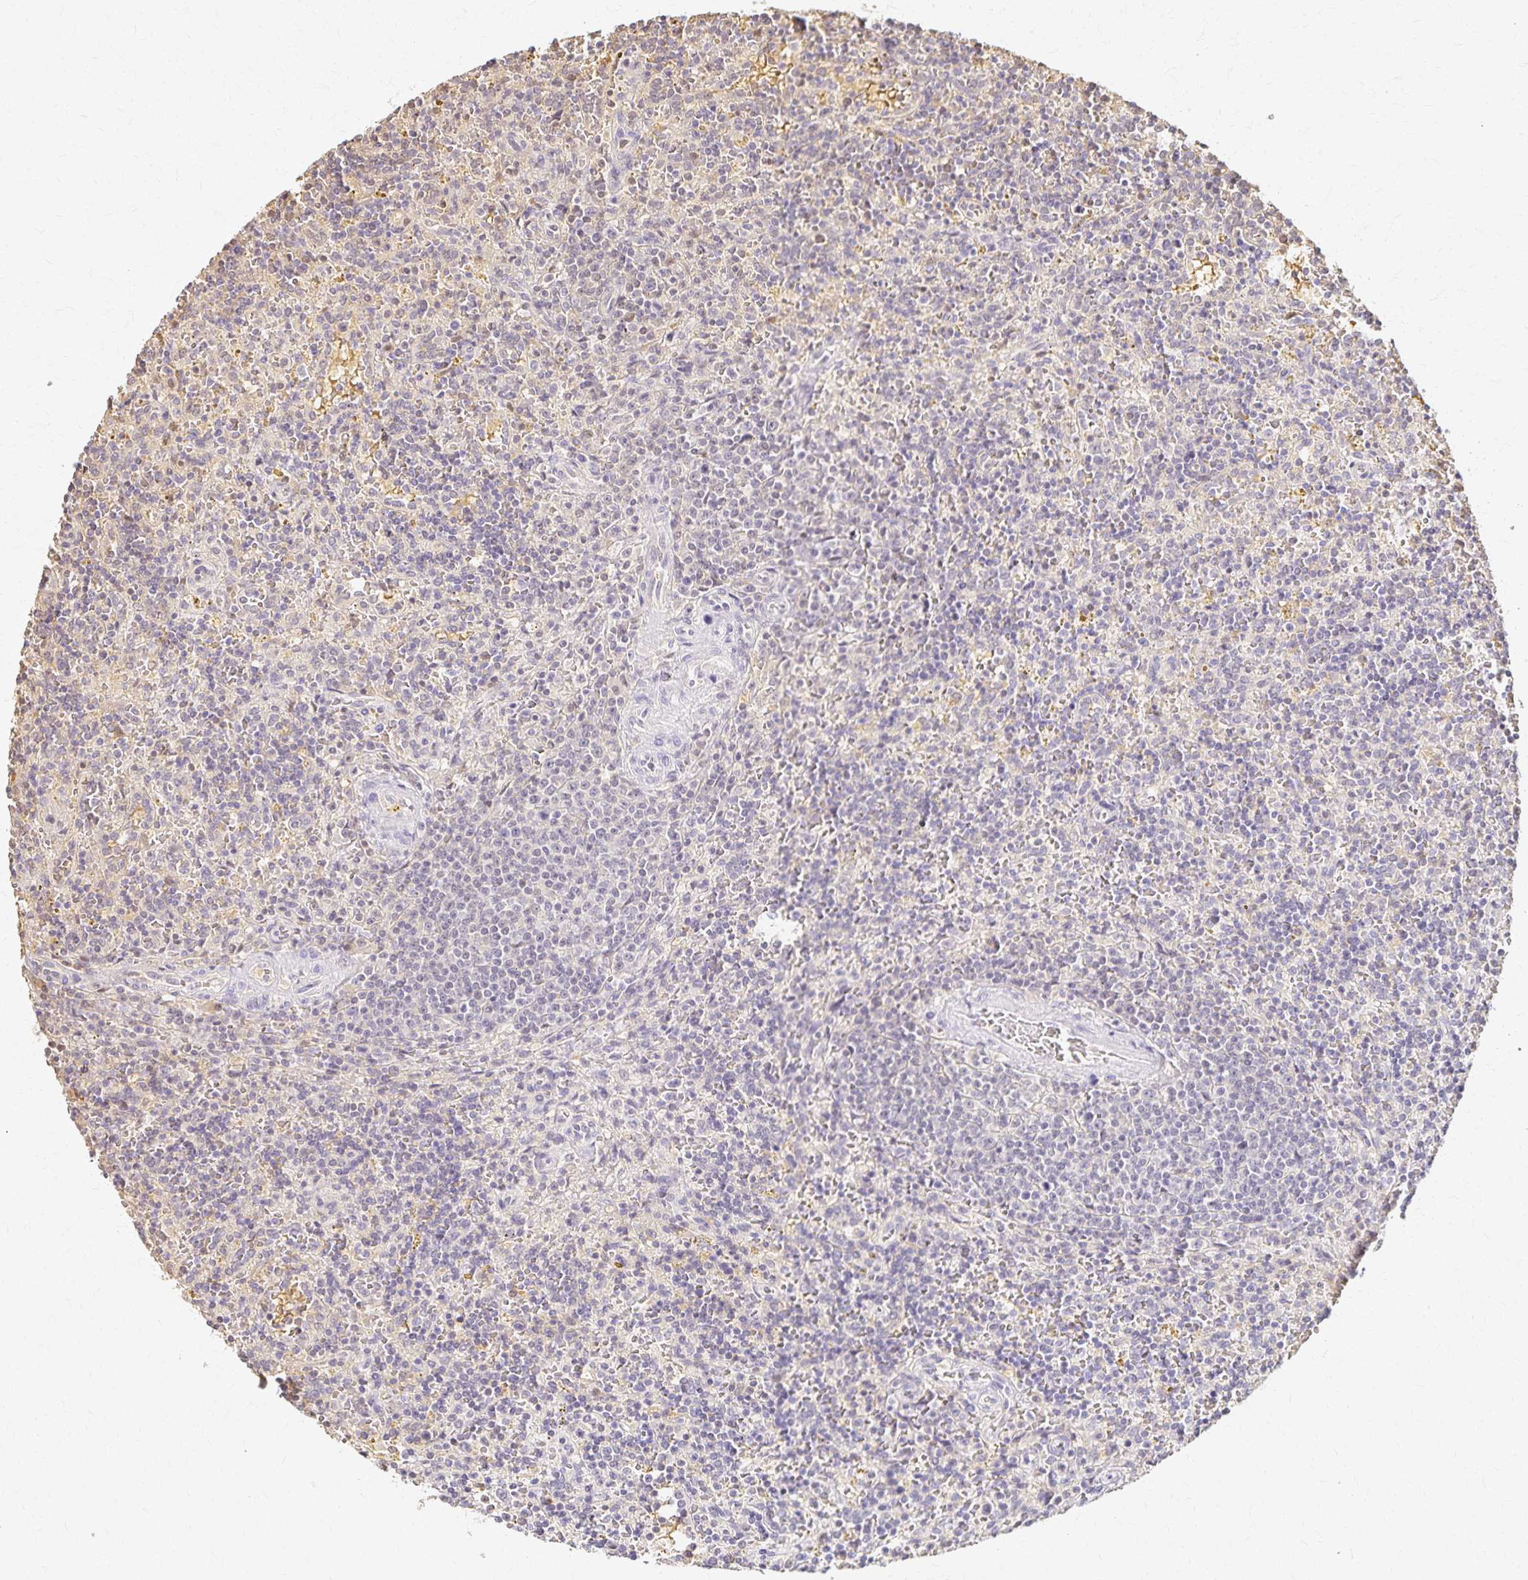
{"staining": {"intensity": "negative", "quantity": "none", "location": "none"}, "tissue": "lymphoma", "cell_type": "Tumor cells", "image_type": "cancer", "snomed": [{"axis": "morphology", "description": "Malignant lymphoma, non-Hodgkin's type, Low grade"}, {"axis": "topography", "description": "Spleen"}], "caption": "DAB immunohistochemical staining of lymphoma reveals no significant staining in tumor cells.", "gene": "AZGP1", "patient": {"sex": "male", "age": 67}}